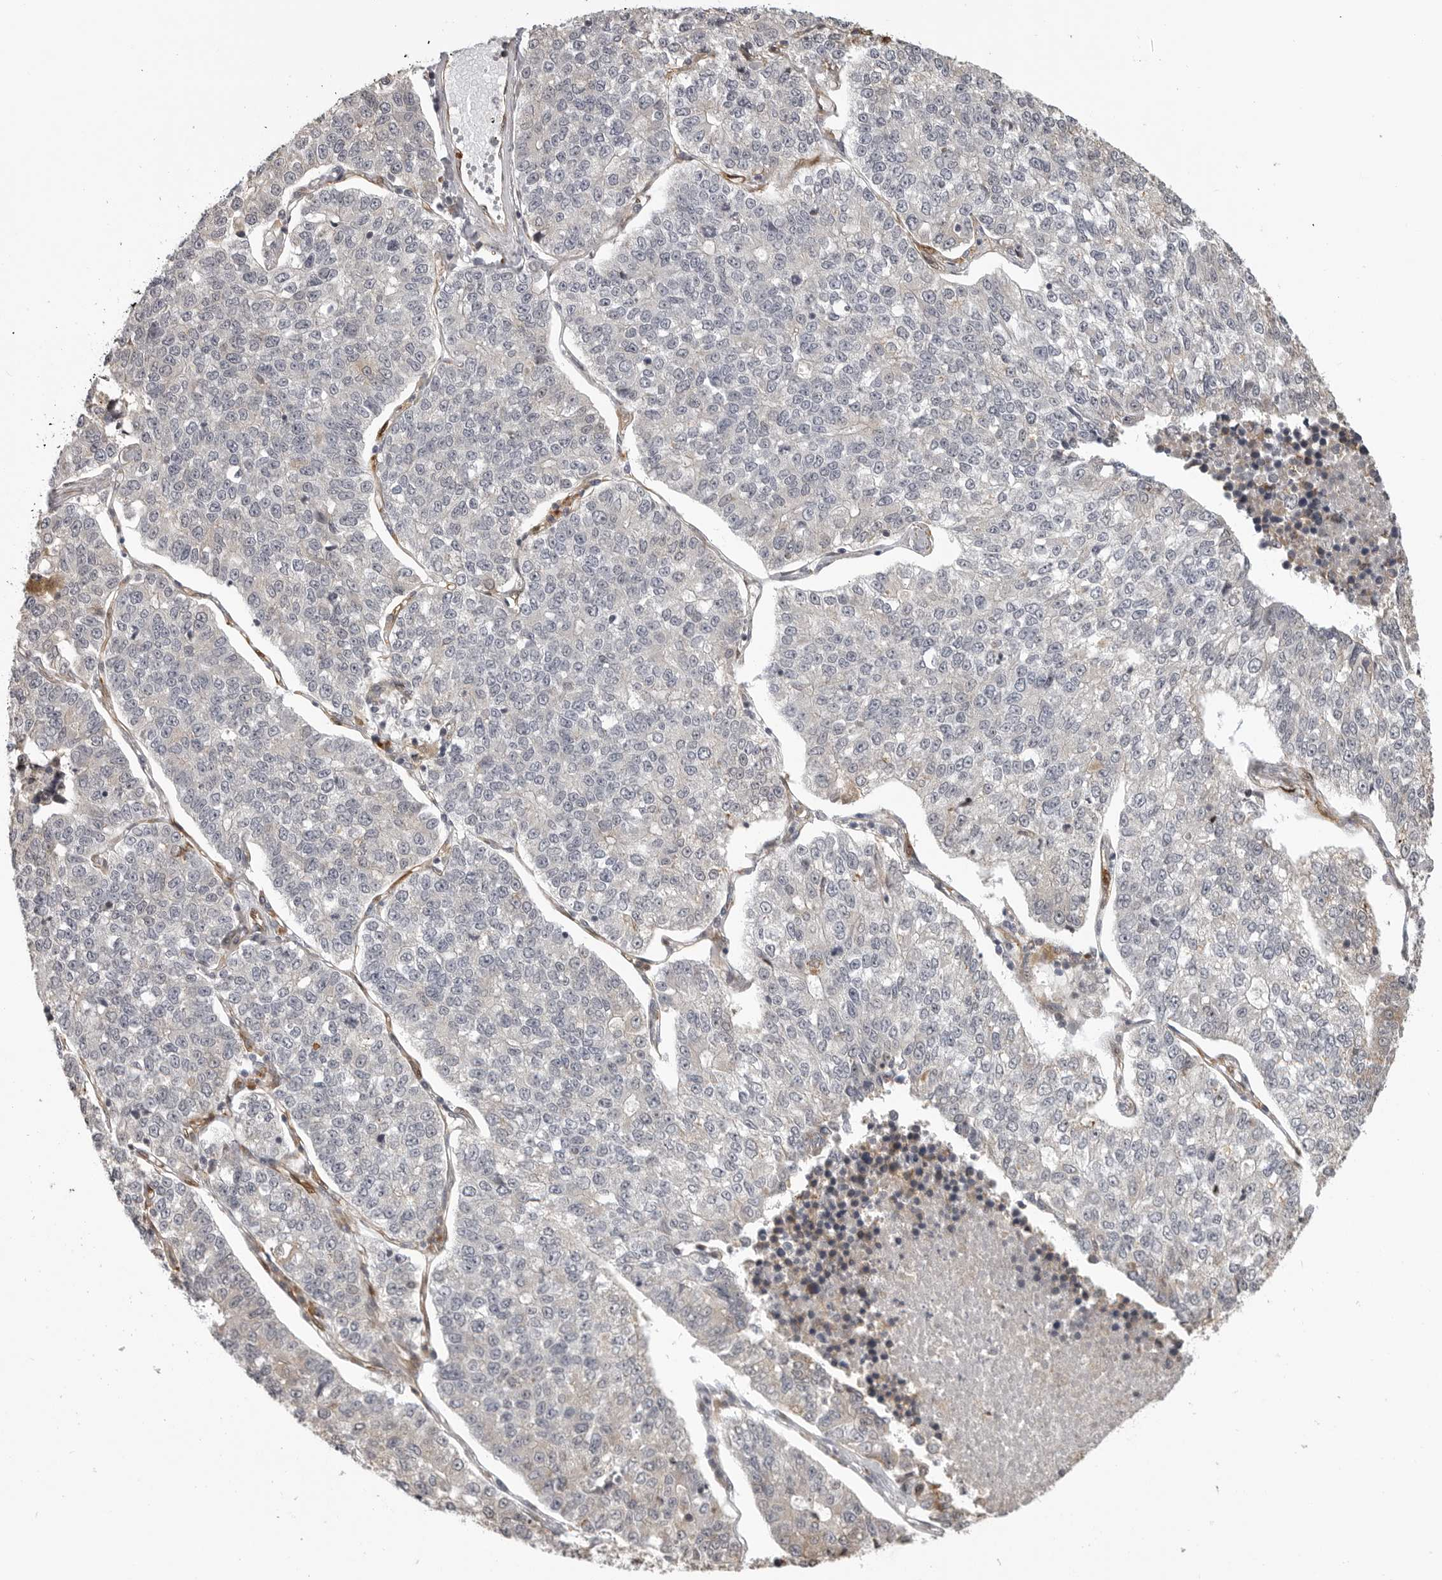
{"staining": {"intensity": "negative", "quantity": "none", "location": "none"}, "tissue": "lung cancer", "cell_type": "Tumor cells", "image_type": "cancer", "snomed": [{"axis": "morphology", "description": "Adenocarcinoma, NOS"}, {"axis": "topography", "description": "Lung"}], "caption": "Lung cancer (adenocarcinoma) was stained to show a protein in brown. There is no significant positivity in tumor cells.", "gene": "IDO1", "patient": {"sex": "male", "age": 49}}